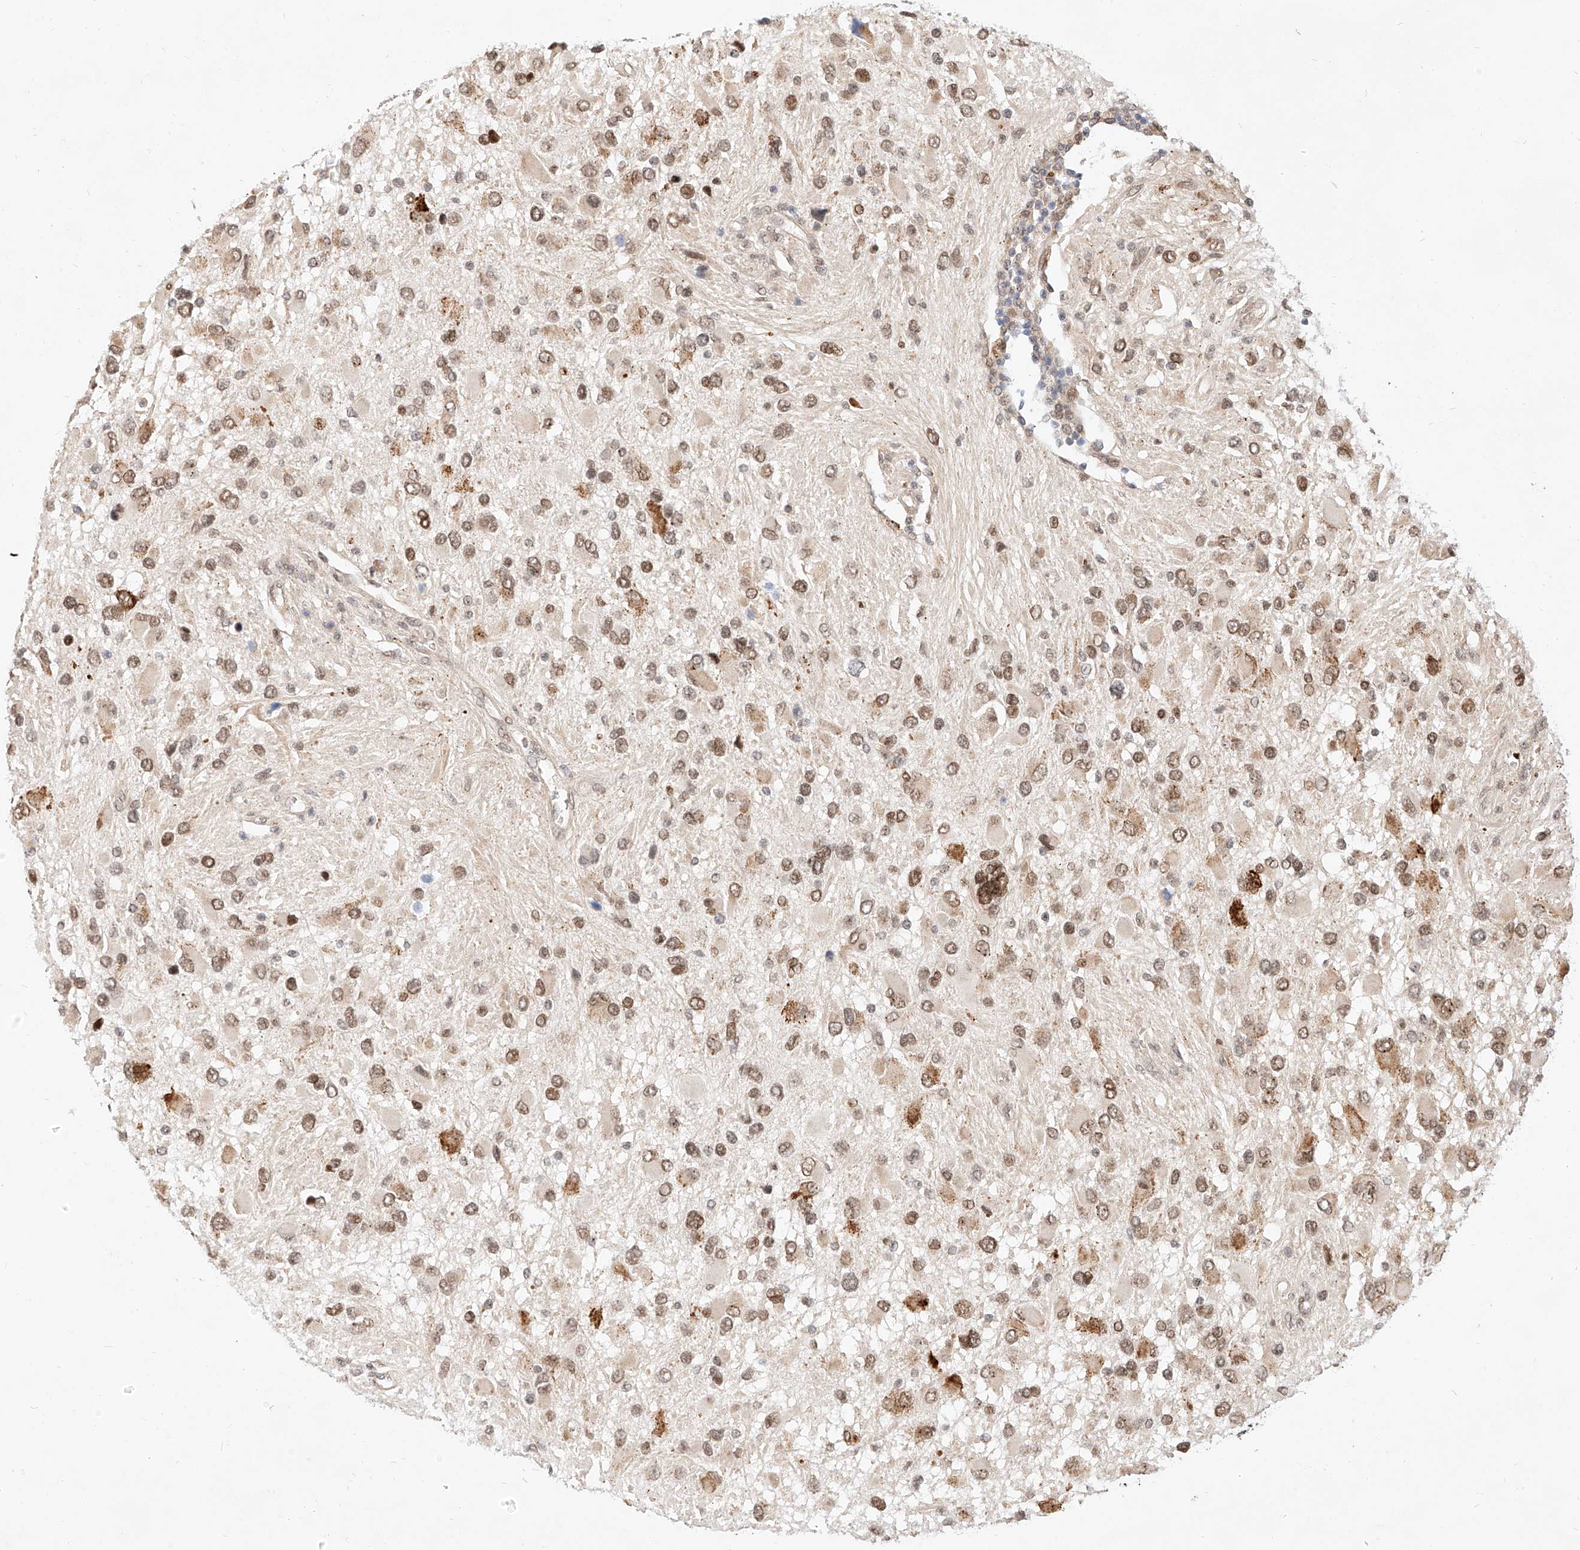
{"staining": {"intensity": "moderate", "quantity": ">75%", "location": "nuclear"}, "tissue": "glioma", "cell_type": "Tumor cells", "image_type": "cancer", "snomed": [{"axis": "morphology", "description": "Glioma, malignant, High grade"}, {"axis": "topography", "description": "Brain"}], "caption": "High-magnification brightfield microscopy of malignant glioma (high-grade) stained with DAB (3,3'-diaminobenzidine) (brown) and counterstained with hematoxylin (blue). tumor cells exhibit moderate nuclear positivity is present in approximately>75% of cells. (IHC, brightfield microscopy, high magnification).", "gene": "CBX8", "patient": {"sex": "male", "age": 53}}